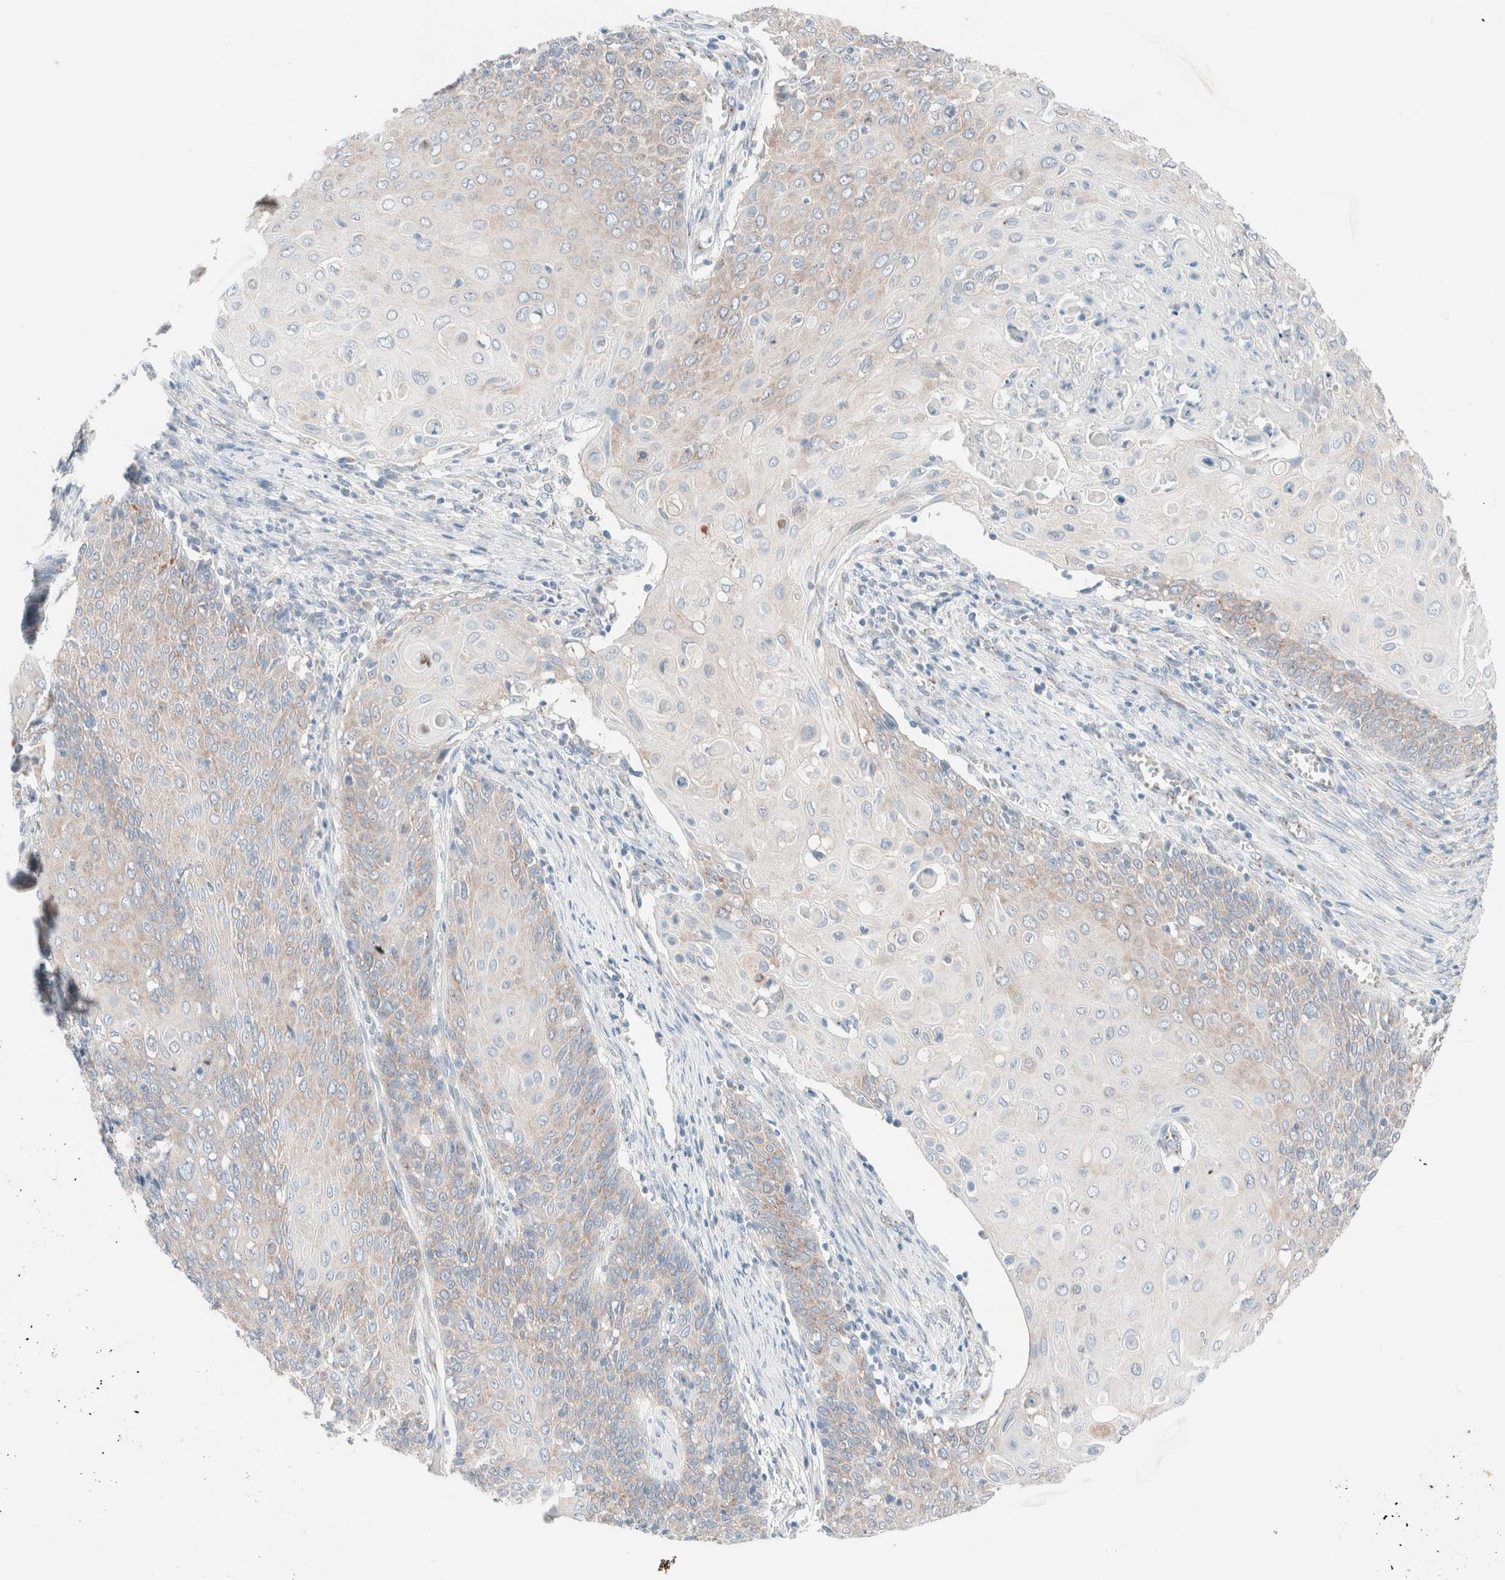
{"staining": {"intensity": "weak", "quantity": ">75%", "location": "cytoplasmic/membranous"}, "tissue": "cervical cancer", "cell_type": "Tumor cells", "image_type": "cancer", "snomed": [{"axis": "morphology", "description": "Squamous cell carcinoma, NOS"}, {"axis": "topography", "description": "Cervix"}], "caption": "Immunohistochemistry micrograph of cervical squamous cell carcinoma stained for a protein (brown), which demonstrates low levels of weak cytoplasmic/membranous expression in about >75% of tumor cells.", "gene": "CASC3", "patient": {"sex": "female", "age": 39}}